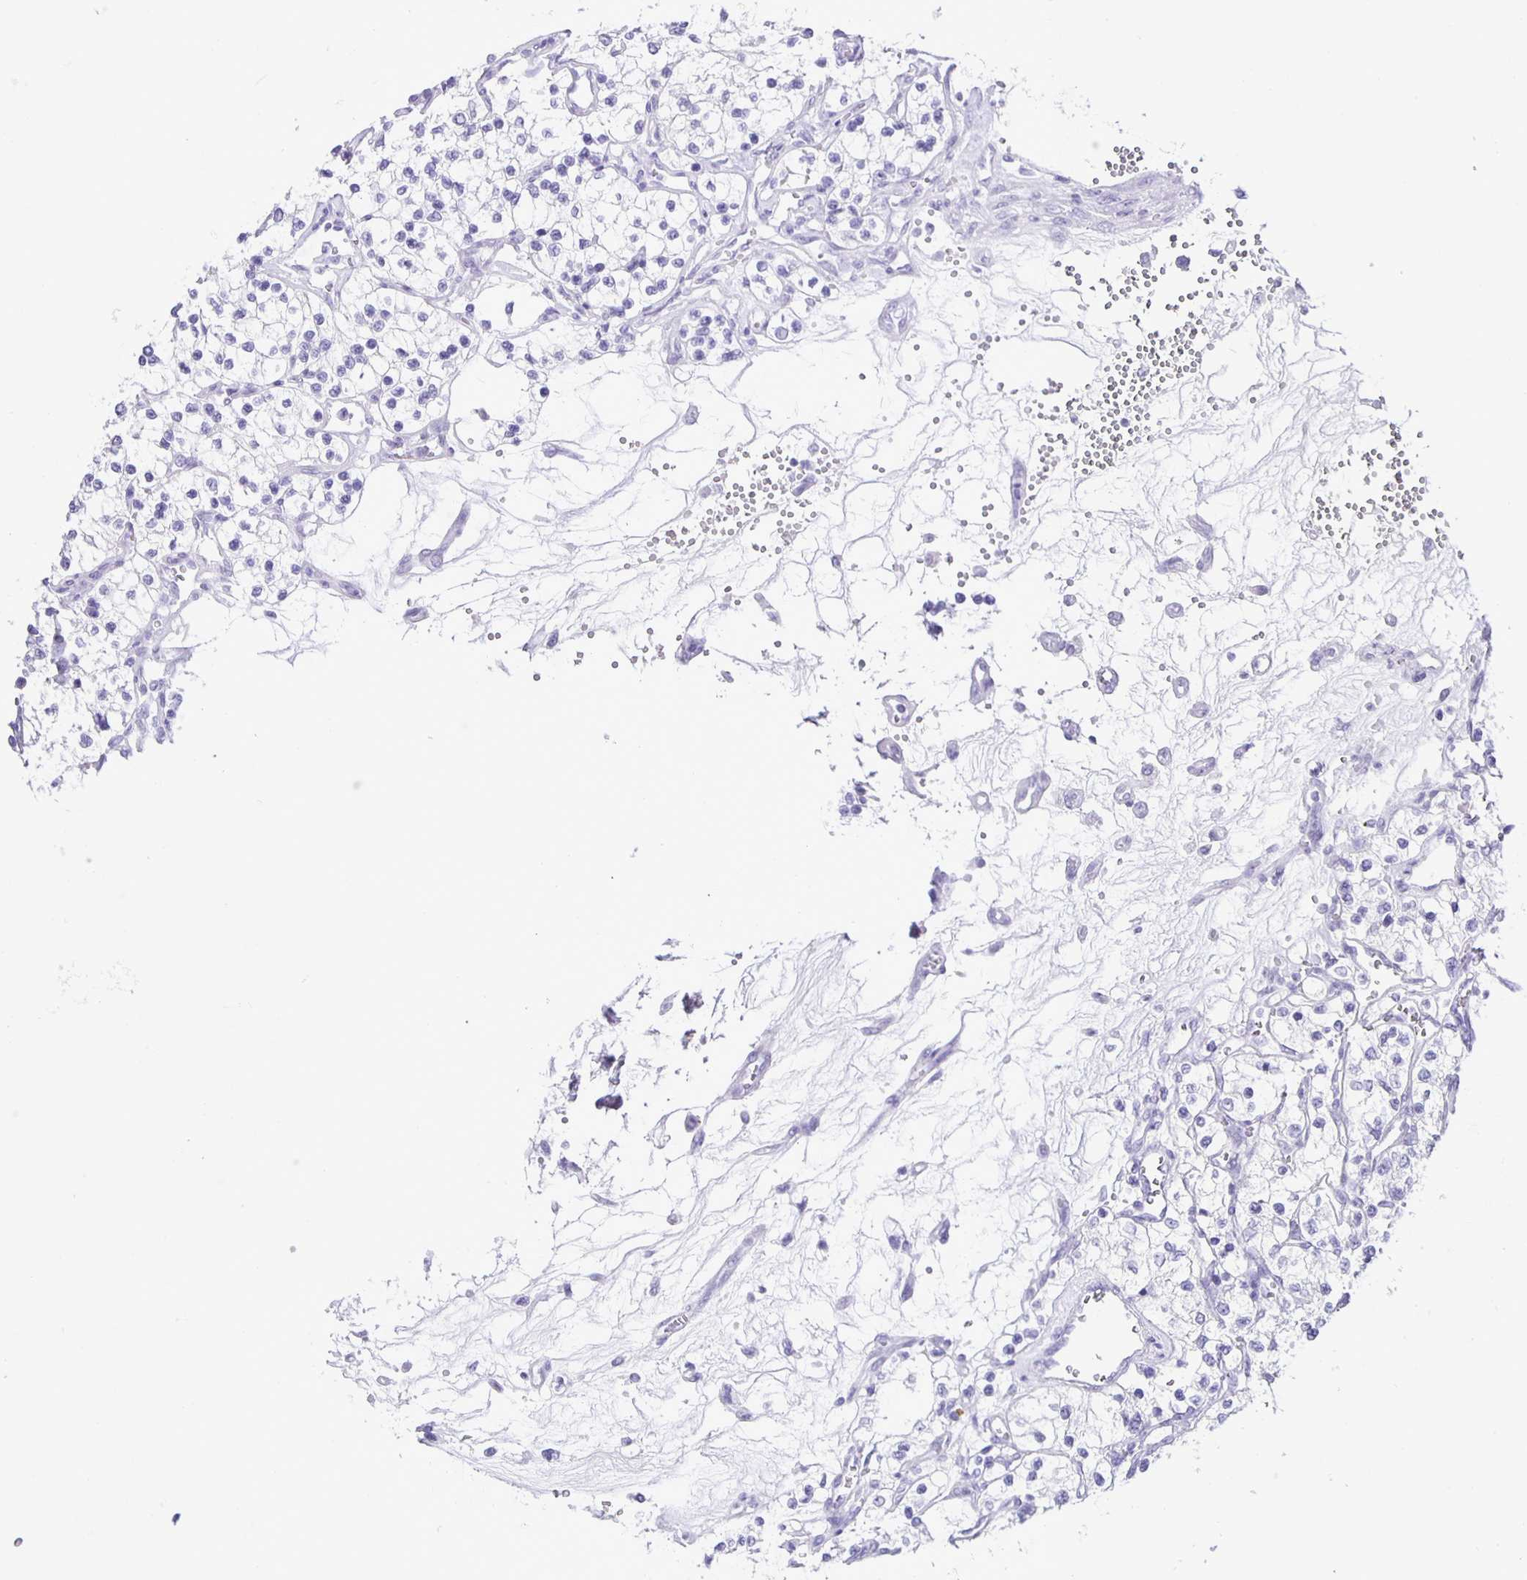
{"staining": {"intensity": "negative", "quantity": "none", "location": "none"}, "tissue": "renal cancer", "cell_type": "Tumor cells", "image_type": "cancer", "snomed": [{"axis": "morphology", "description": "Adenocarcinoma, NOS"}, {"axis": "topography", "description": "Kidney"}], "caption": "Immunohistochemical staining of human renal cancer shows no significant staining in tumor cells.", "gene": "EZHIP", "patient": {"sex": "female", "age": 69}}